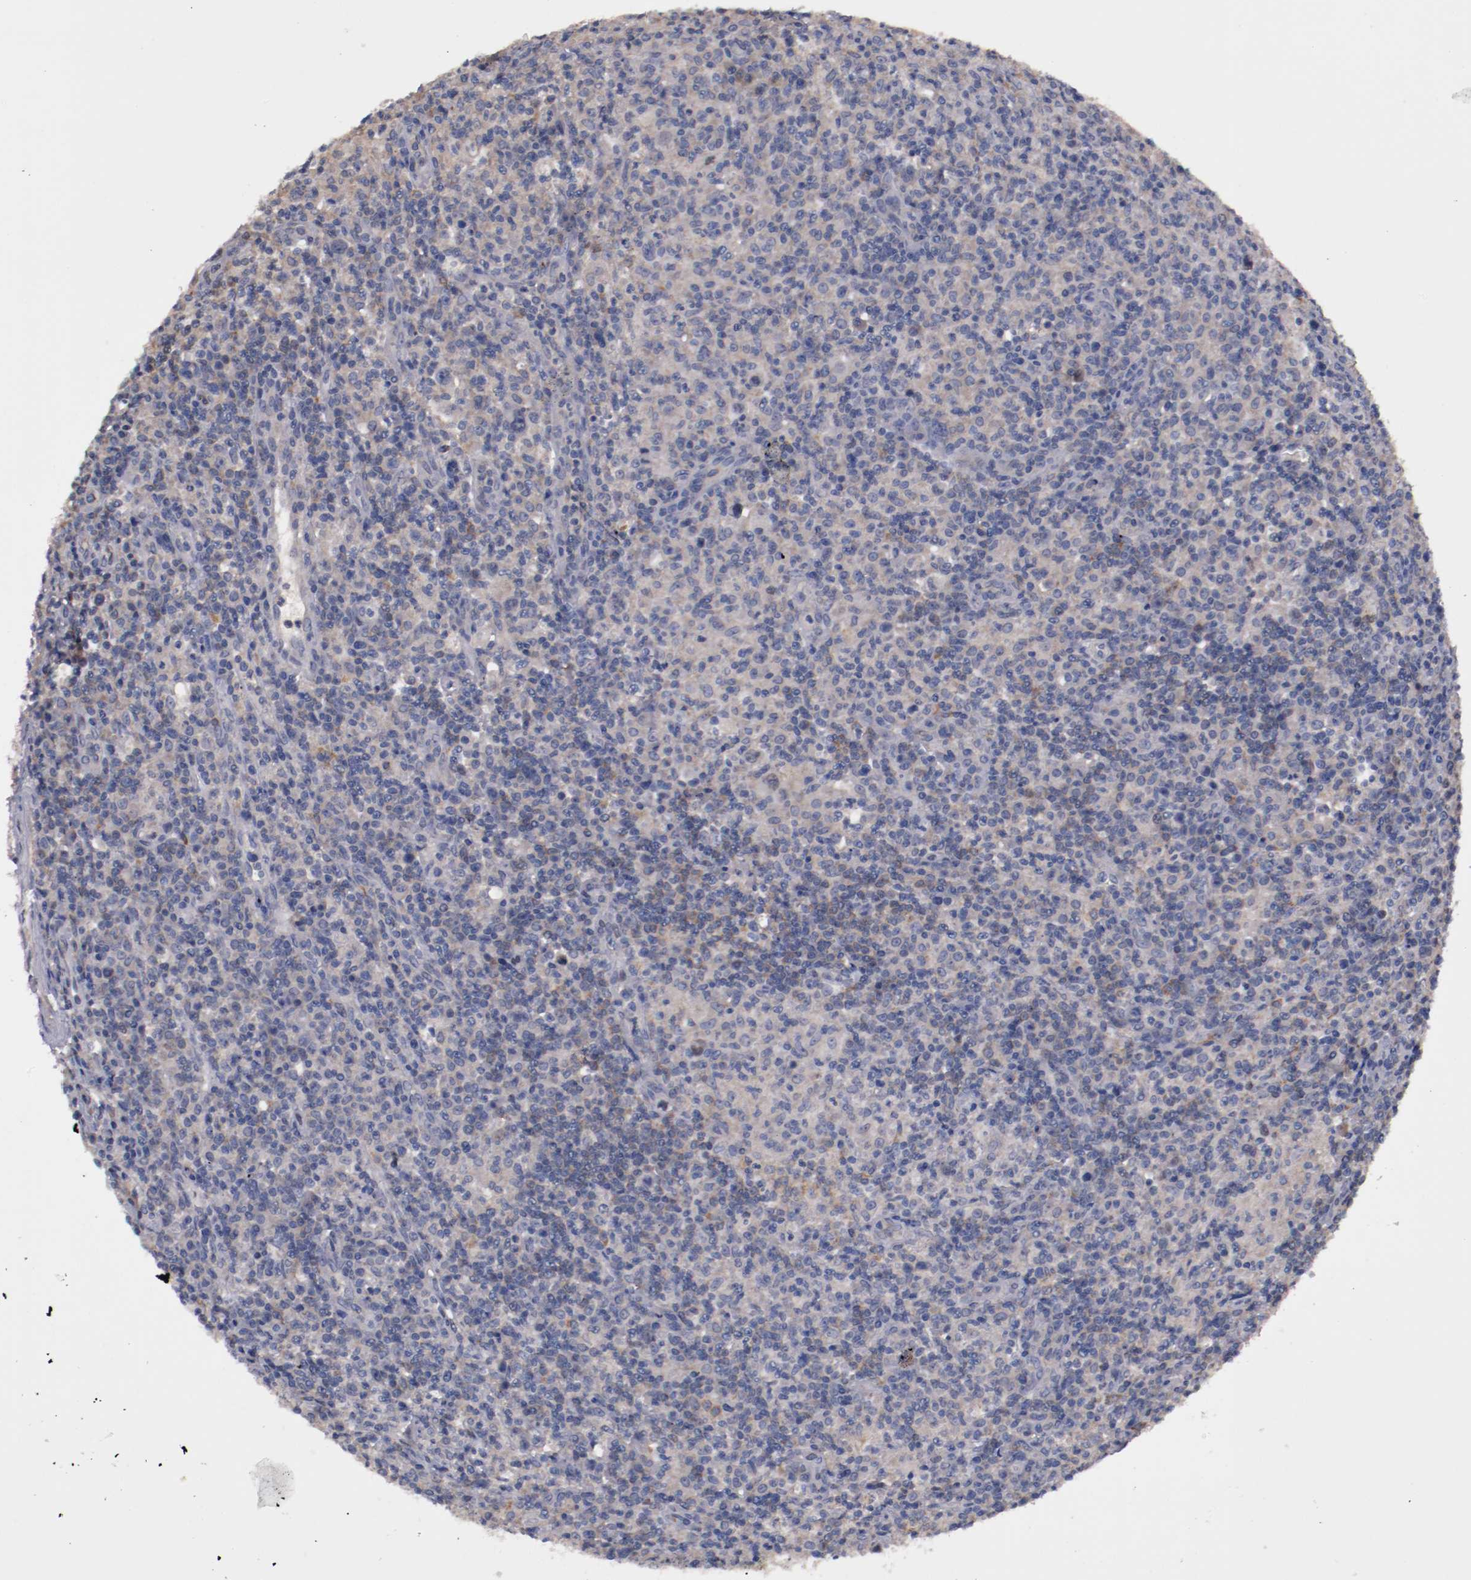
{"staining": {"intensity": "weak", "quantity": "<25%", "location": "cytoplasmic/membranous"}, "tissue": "lymphoma", "cell_type": "Tumor cells", "image_type": "cancer", "snomed": [{"axis": "morphology", "description": "Hodgkin's disease, NOS"}, {"axis": "topography", "description": "Lymph node"}], "caption": "Immunohistochemical staining of human lymphoma displays no significant positivity in tumor cells. (Stains: DAB immunohistochemistry with hematoxylin counter stain, Microscopy: brightfield microscopy at high magnification).", "gene": "FAM81A", "patient": {"sex": "male", "age": 65}}